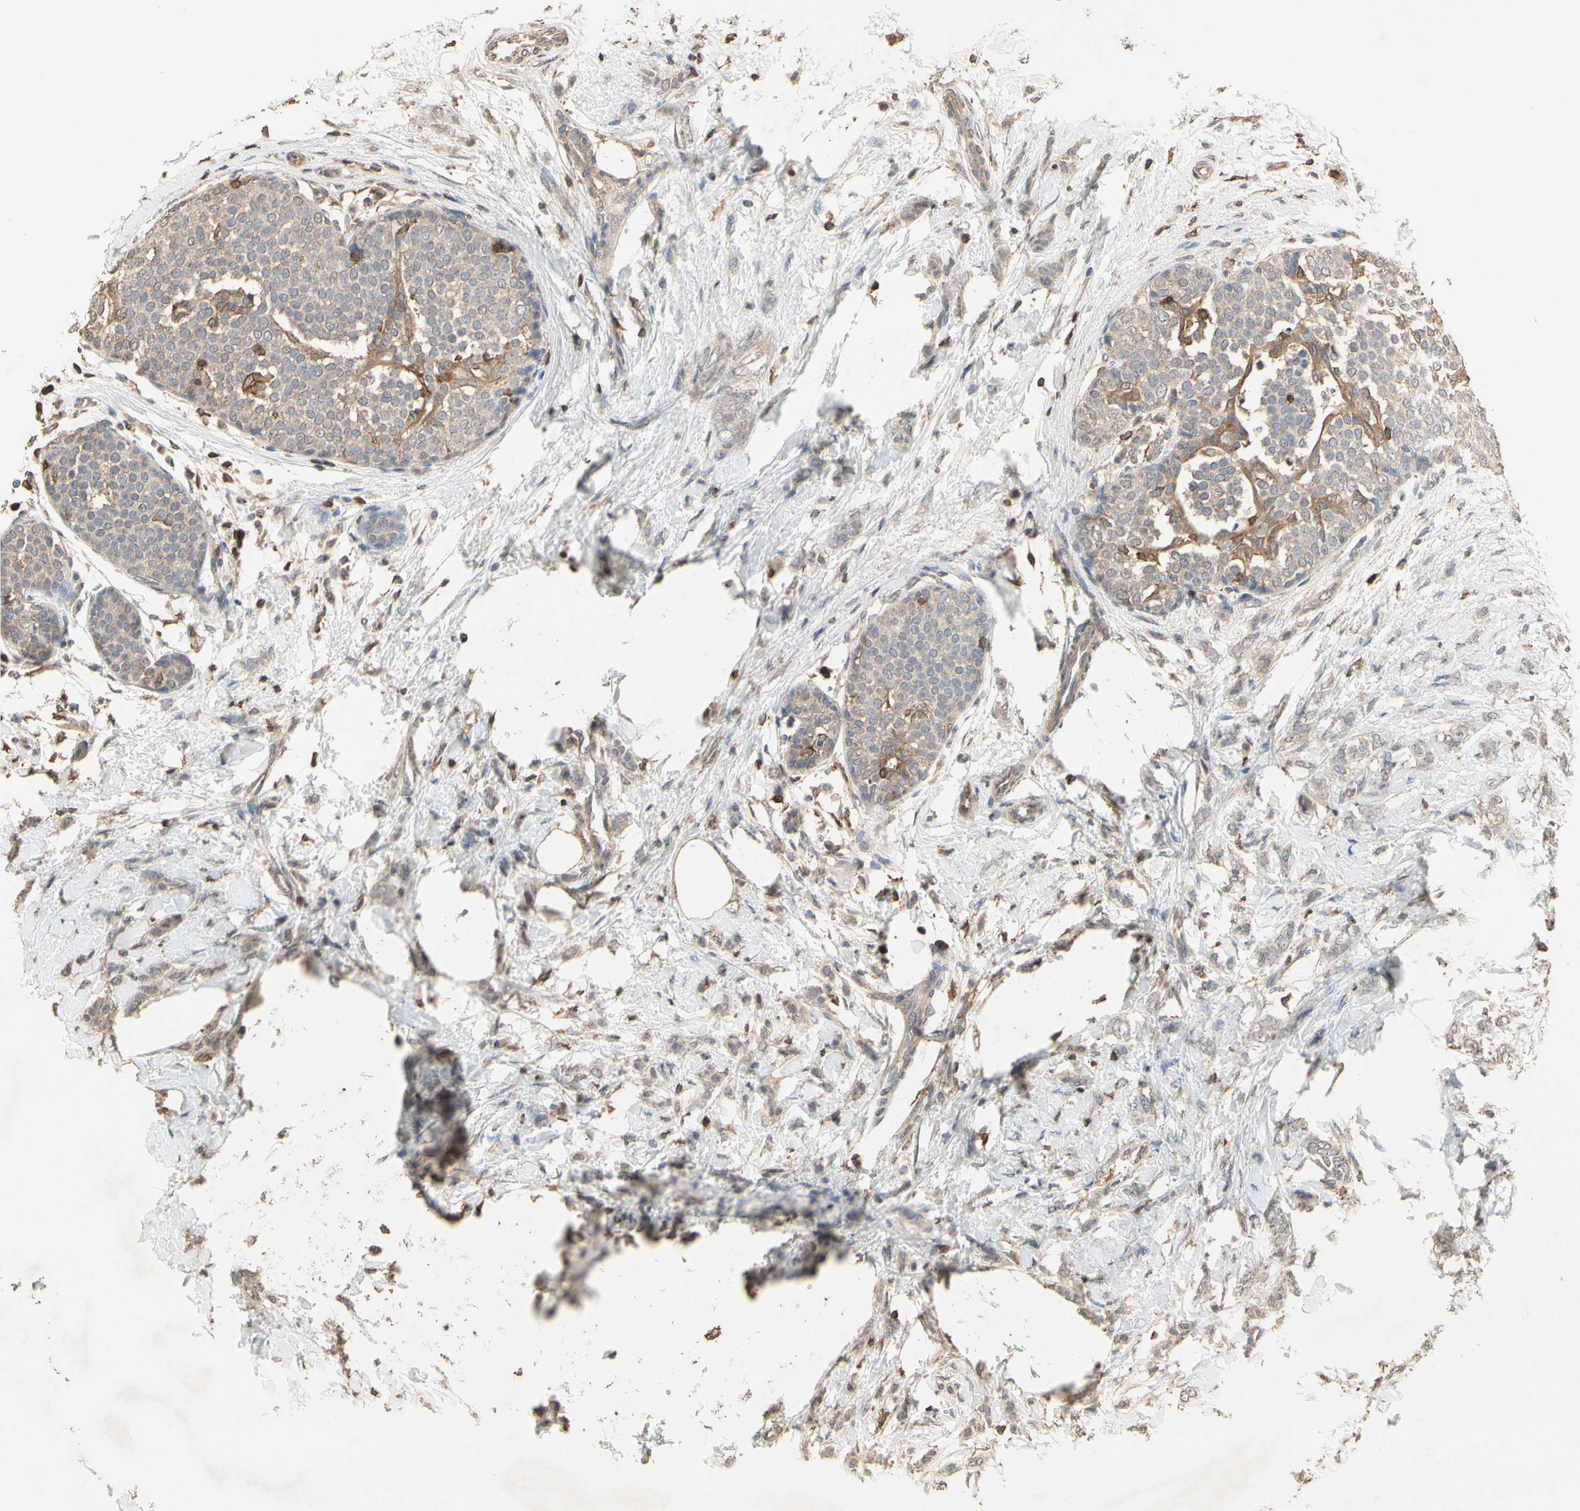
{"staining": {"intensity": "weak", "quantity": ">75%", "location": "cytoplasmic/membranous"}, "tissue": "breast cancer", "cell_type": "Tumor cells", "image_type": "cancer", "snomed": [{"axis": "morphology", "description": "Lobular carcinoma, in situ"}, {"axis": "morphology", "description": "Lobular carcinoma"}, {"axis": "topography", "description": "Breast"}], "caption": "Immunohistochemistry micrograph of breast cancer stained for a protein (brown), which demonstrates low levels of weak cytoplasmic/membranous staining in approximately >75% of tumor cells.", "gene": "MAP3K10", "patient": {"sex": "female", "age": 41}}